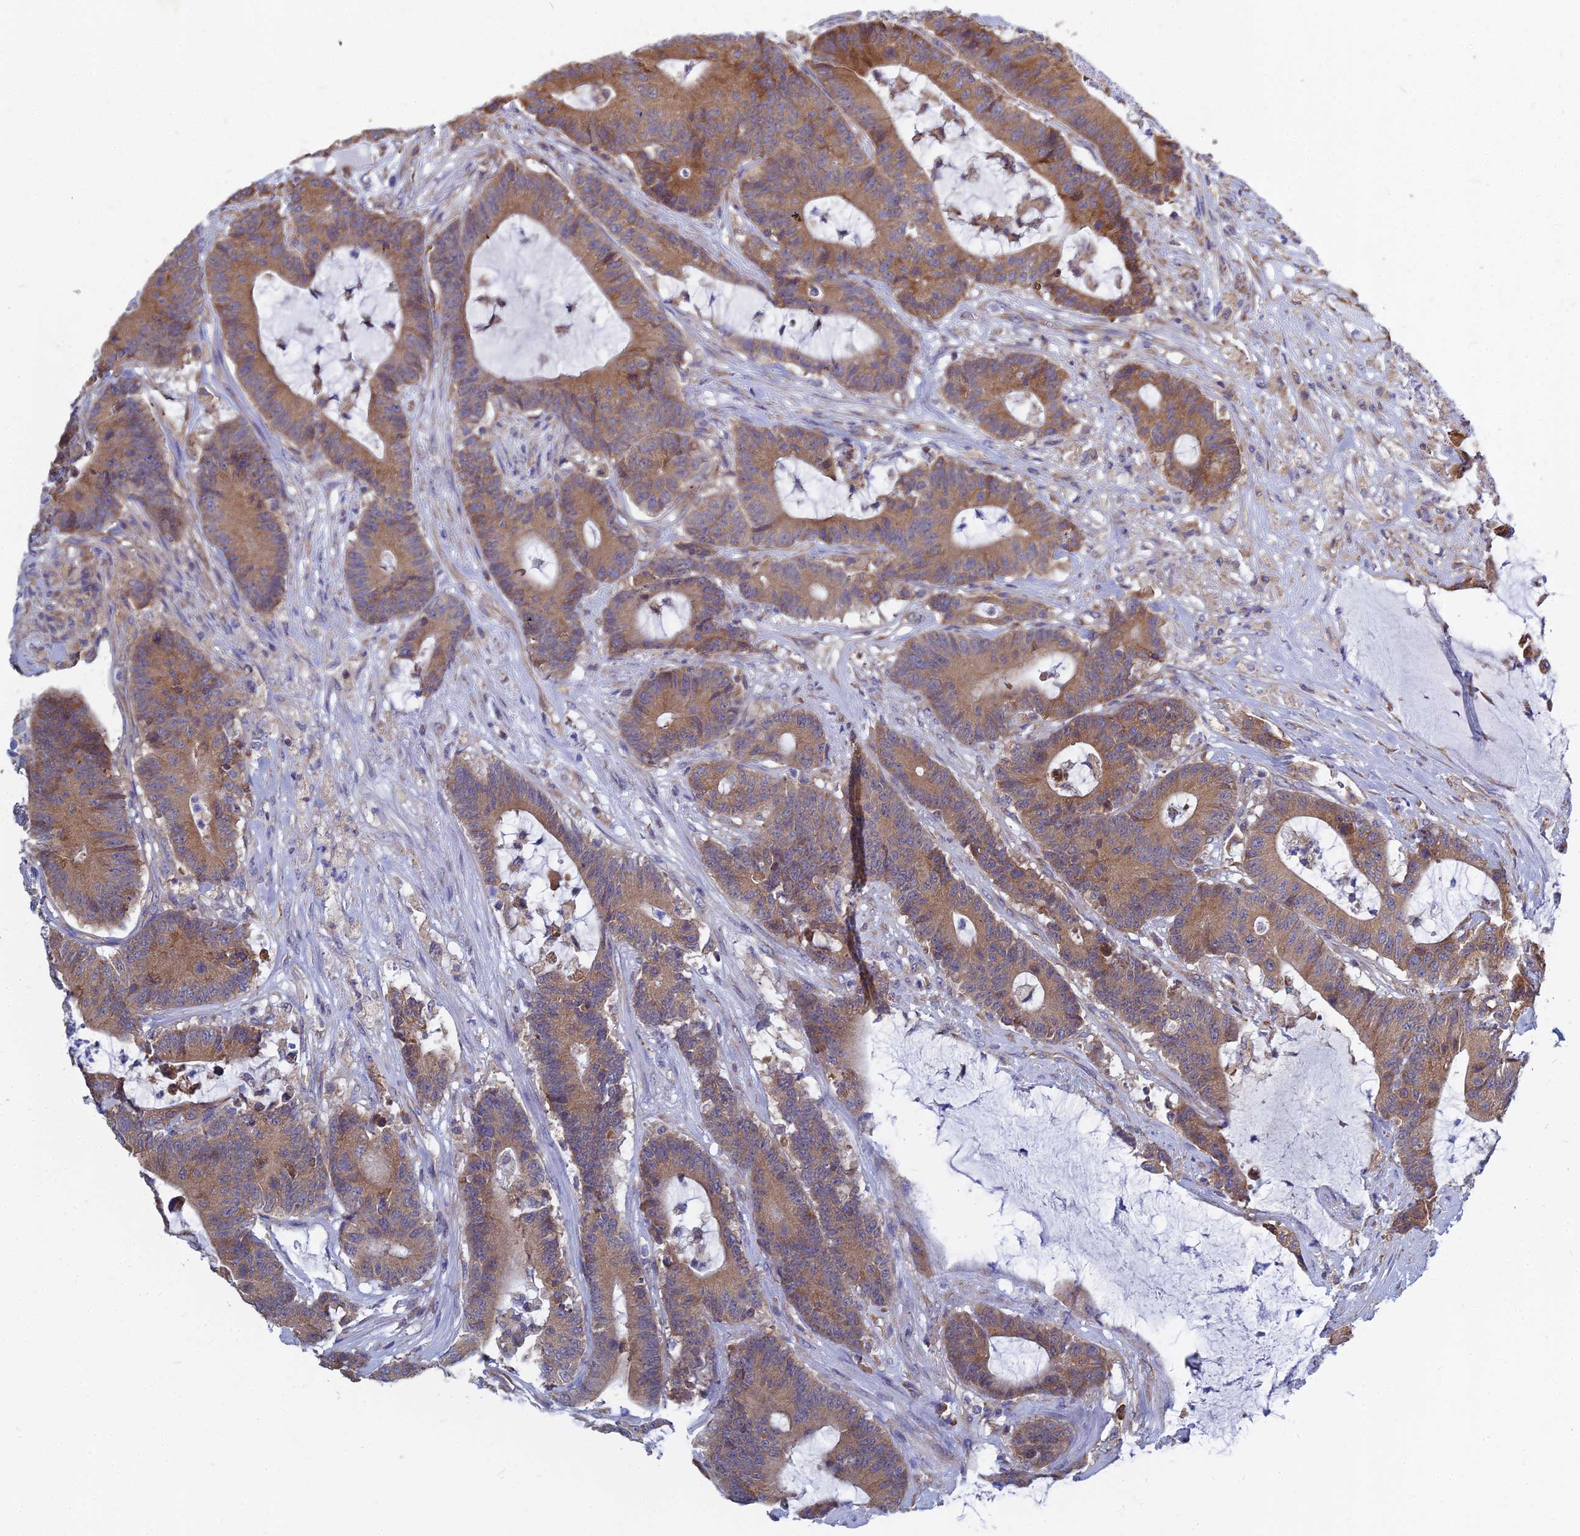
{"staining": {"intensity": "moderate", "quantity": ">75%", "location": "cytoplasmic/membranous"}, "tissue": "colorectal cancer", "cell_type": "Tumor cells", "image_type": "cancer", "snomed": [{"axis": "morphology", "description": "Adenocarcinoma, NOS"}, {"axis": "topography", "description": "Colon"}], "caption": "A medium amount of moderate cytoplasmic/membranous staining is identified in approximately >75% of tumor cells in adenocarcinoma (colorectal) tissue.", "gene": "KIAA1143", "patient": {"sex": "female", "age": 84}}